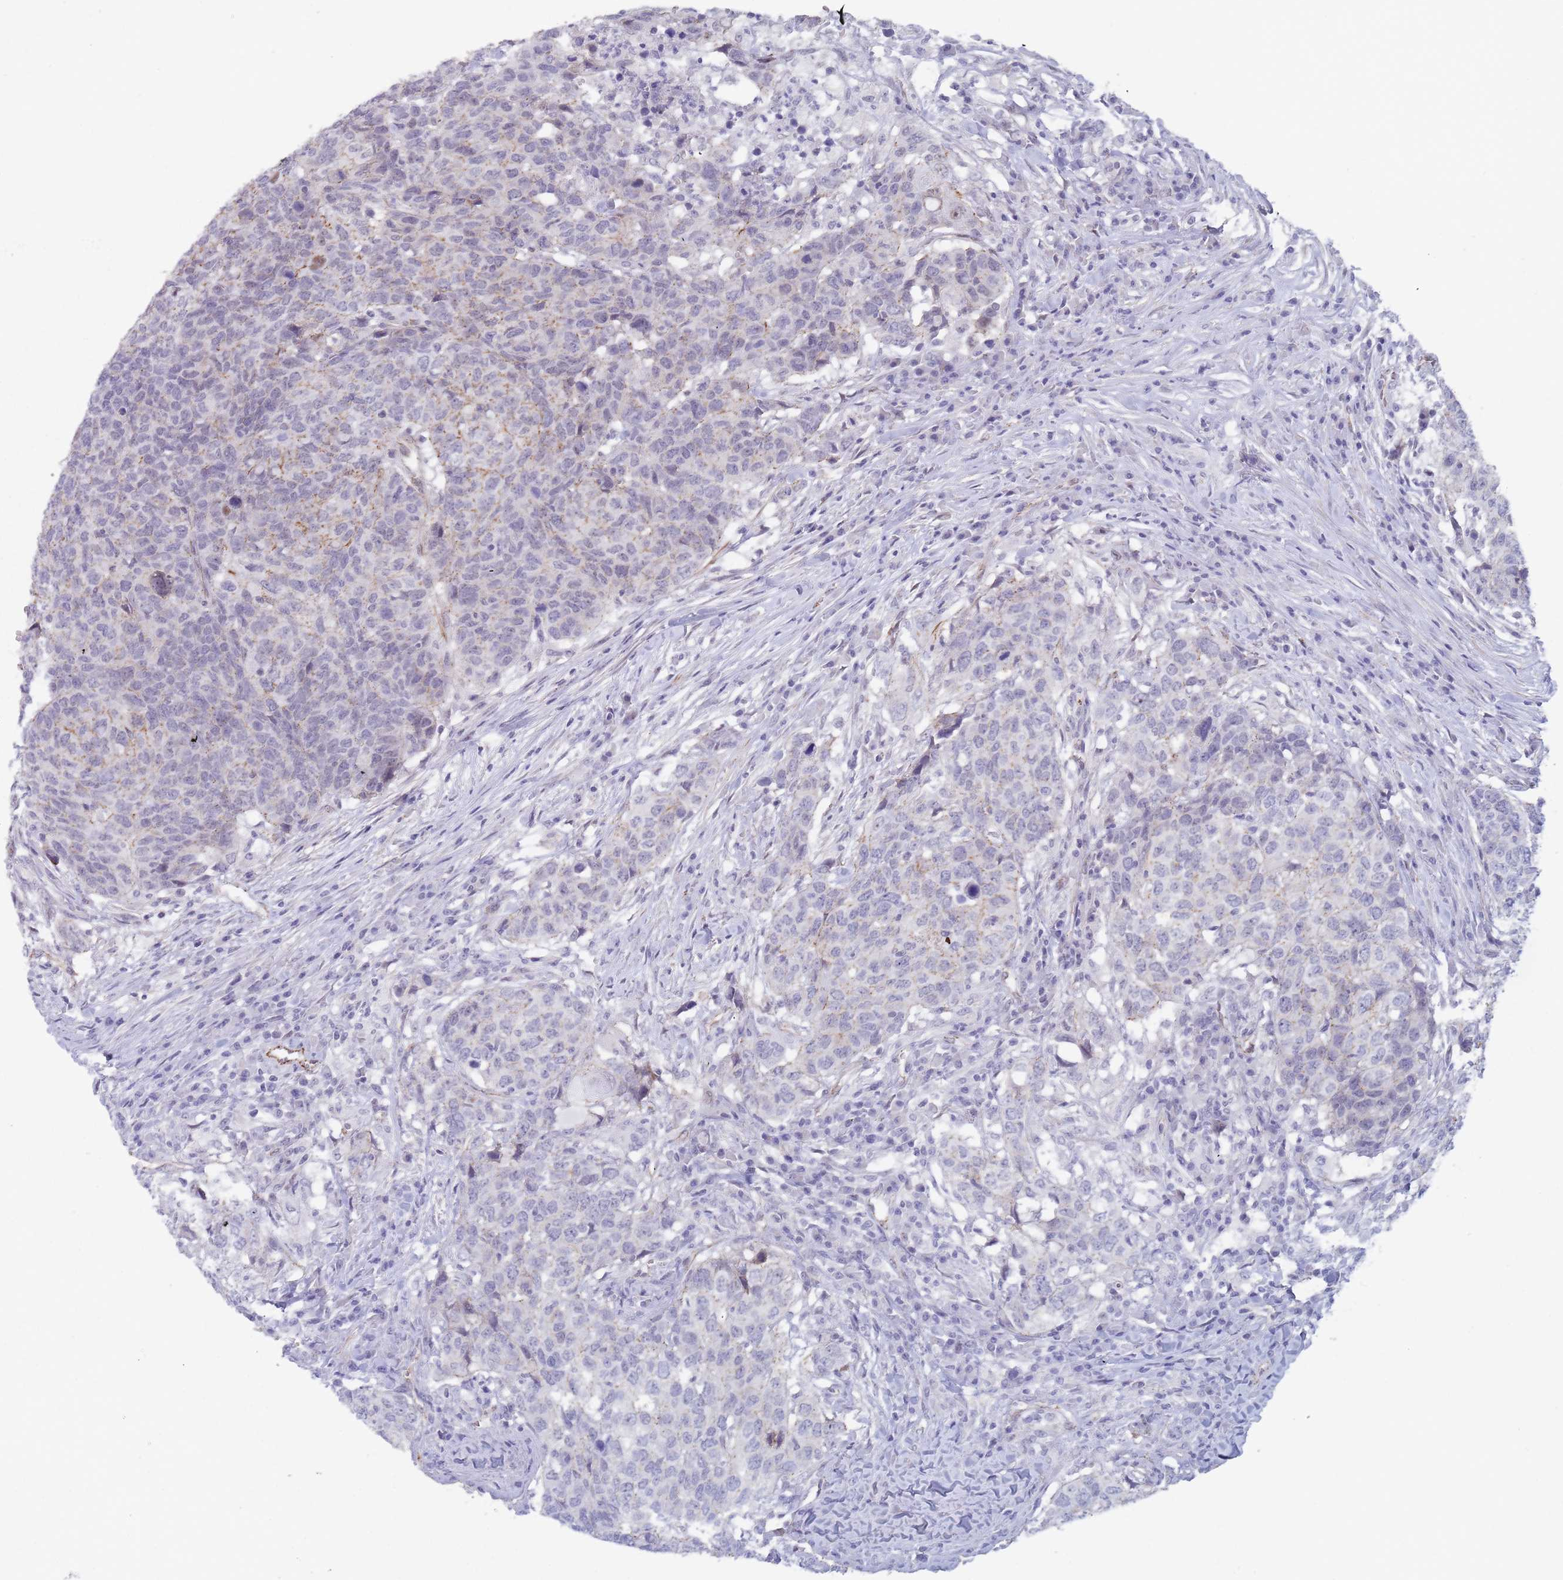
{"staining": {"intensity": "negative", "quantity": "none", "location": "none"}, "tissue": "head and neck cancer", "cell_type": "Tumor cells", "image_type": "cancer", "snomed": [{"axis": "morphology", "description": "Normal tissue, NOS"}, {"axis": "morphology", "description": "Squamous cell carcinoma, NOS"}, {"axis": "topography", "description": "Skeletal muscle"}, {"axis": "topography", "description": "Vascular tissue"}, {"axis": "topography", "description": "Peripheral nerve tissue"}, {"axis": "topography", "description": "Head-Neck"}], "caption": "Squamous cell carcinoma (head and neck) was stained to show a protein in brown. There is no significant staining in tumor cells.", "gene": "OR5A2", "patient": {"sex": "male", "age": 66}}